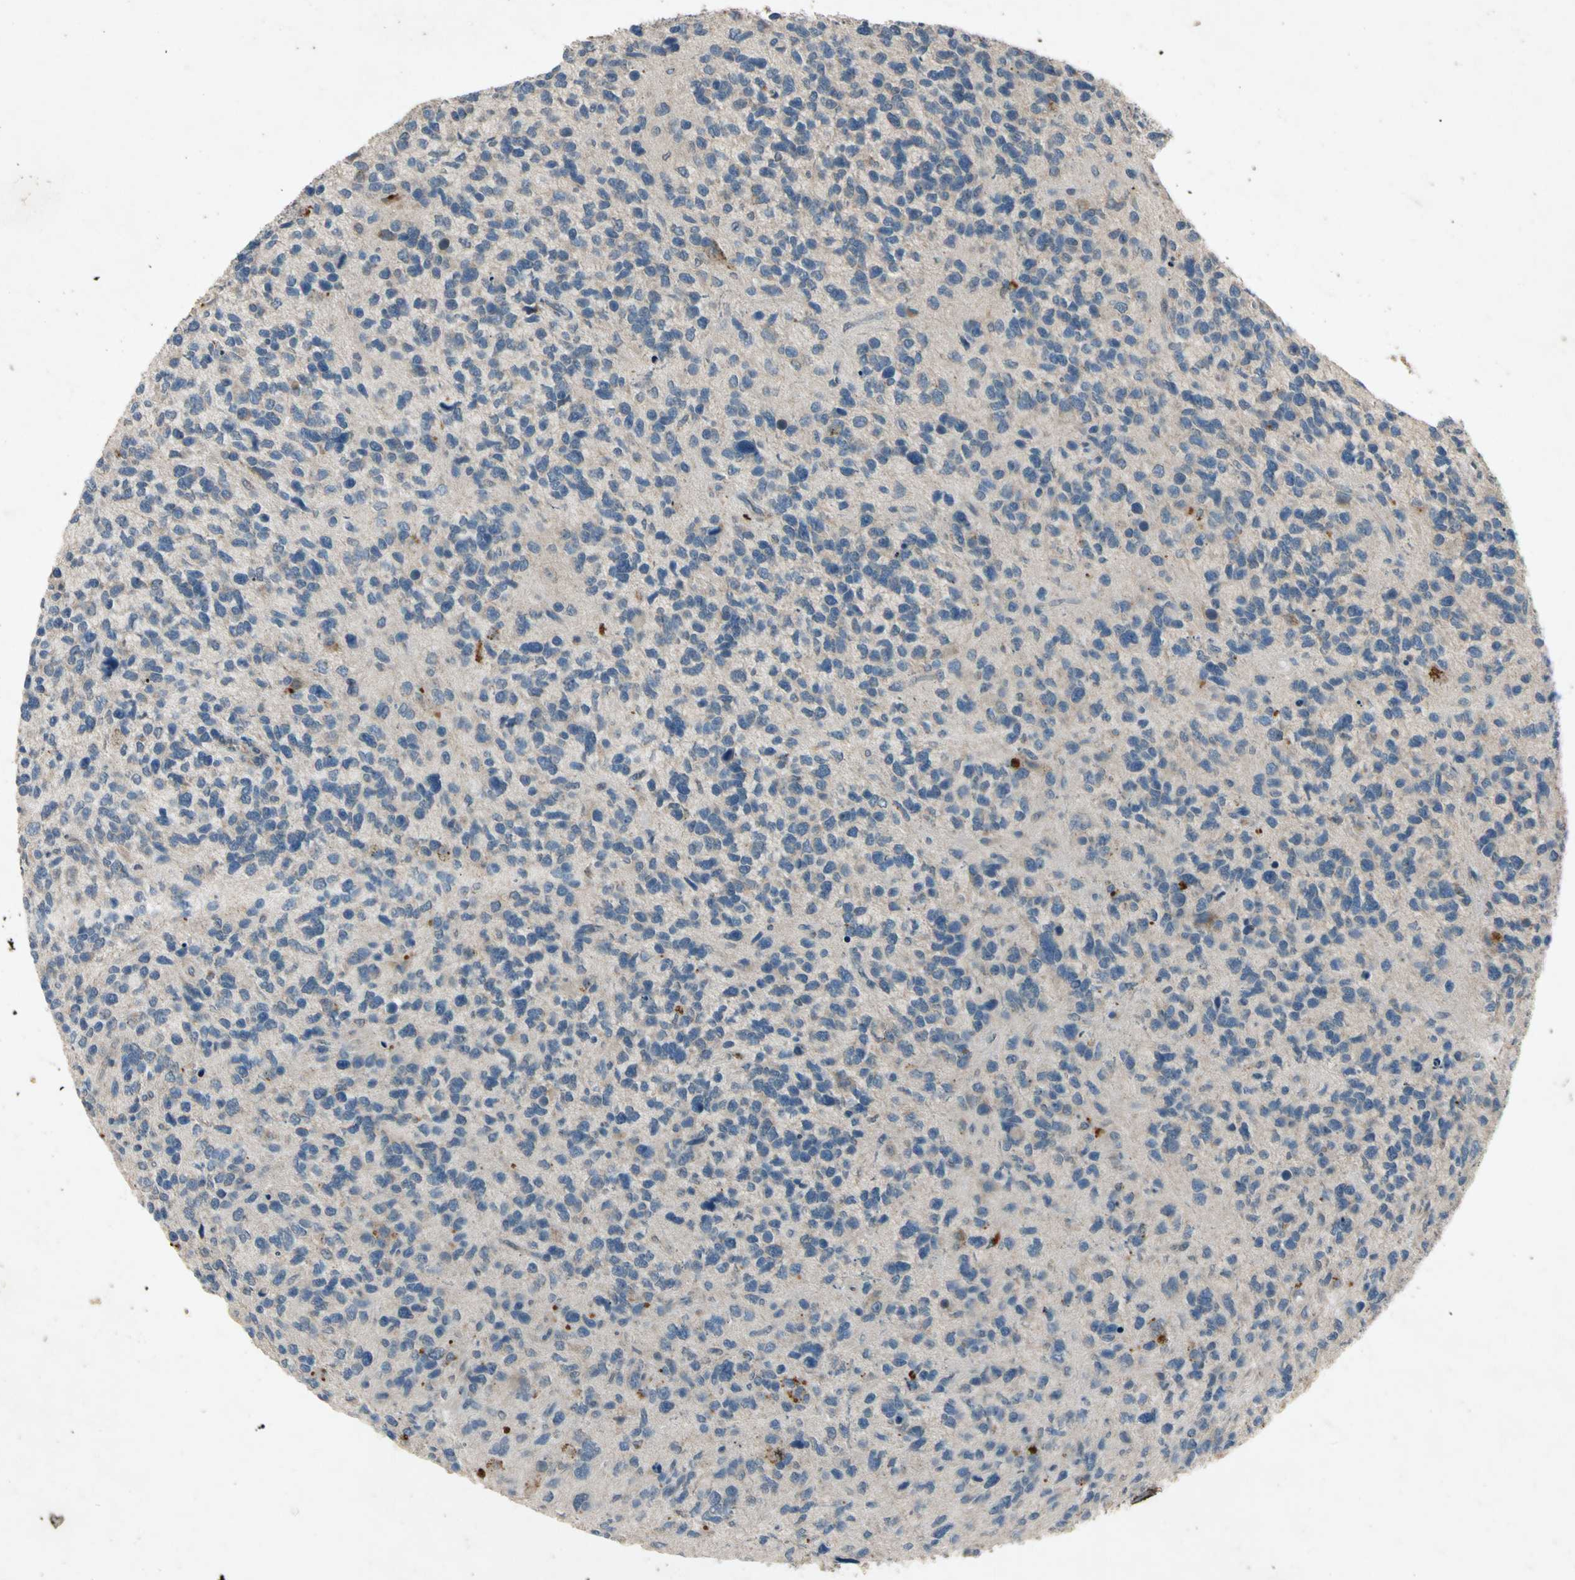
{"staining": {"intensity": "weak", "quantity": "<25%", "location": "cytoplasmic/membranous"}, "tissue": "glioma", "cell_type": "Tumor cells", "image_type": "cancer", "snomed": [{"axis": "morphology", "description": "Glioma, malignant, High grade"}, {"axis": "topography", "description": "Brain"}], "caption": "A high-resolution micrograph shows immunohistochemistry (IHC) staining of glioma, which shows no significant expression in tumor cells.", "gene": "GPLD1", "patient": {"sex": "female", "age": 58}}